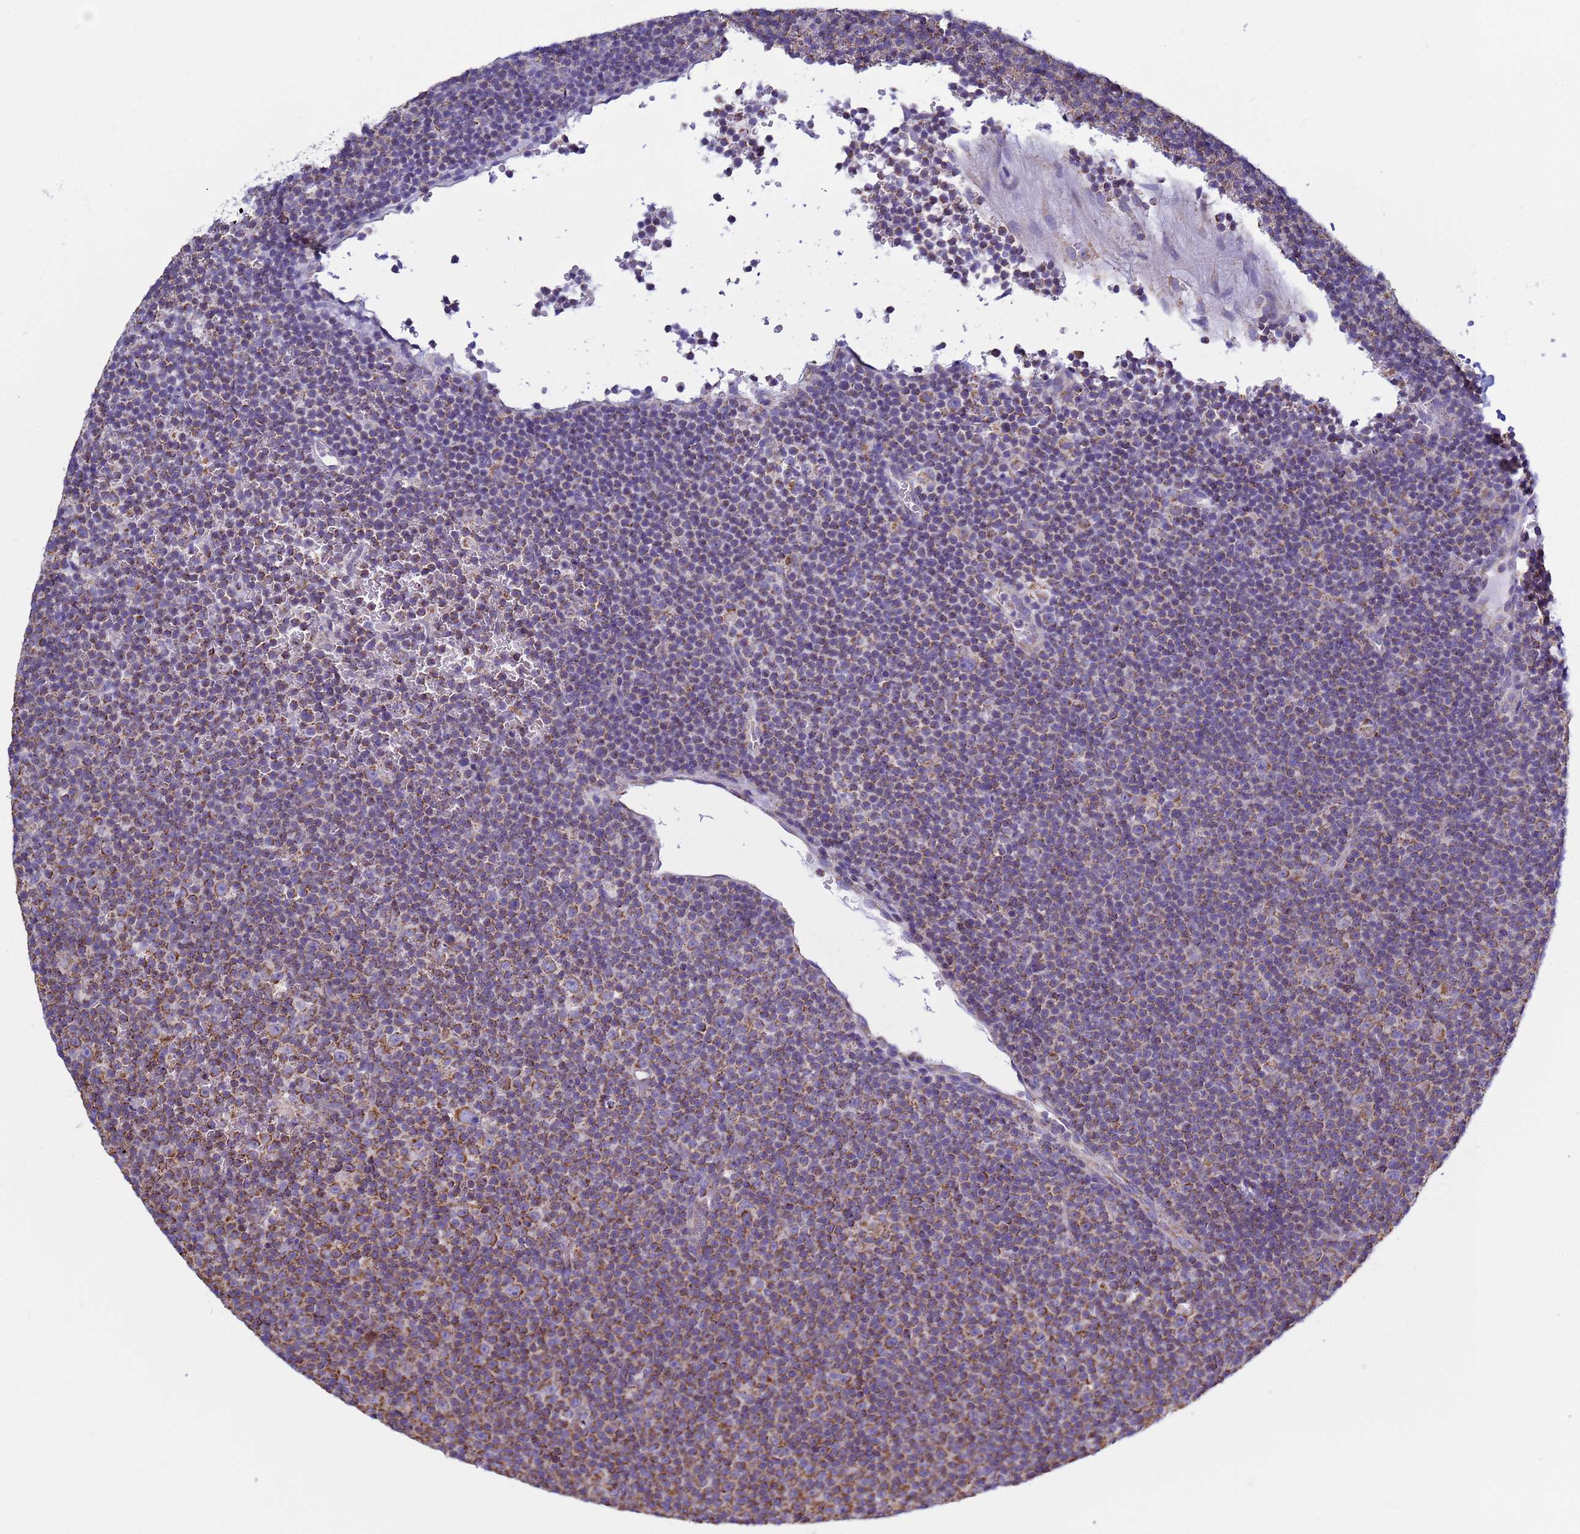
{"staining": {"intensity": "strong", "quantity": "25%-75%", "location": "cytoplasmic/membranous"}, "tissue": "lymphoma", "cell_type": "Tumor cells", "image_type": "cancer", "snomed": [{"axis": "morphology", "description": "Malignant lymphoma, non-Hodgkin's type, Low grade"}, {"axis": "topography", "description": "Lymph node"}], "caption": "Immunohistochemical staining of lymphoma exhibits high levels of strong cytoplasmic/membranous expression in about 25%-75% of tumor cells. (Brightfield microscopy of DAB IHC at high magnification).", "gene": "COQ4", "patient": {"sex": "female", "age": 67}}